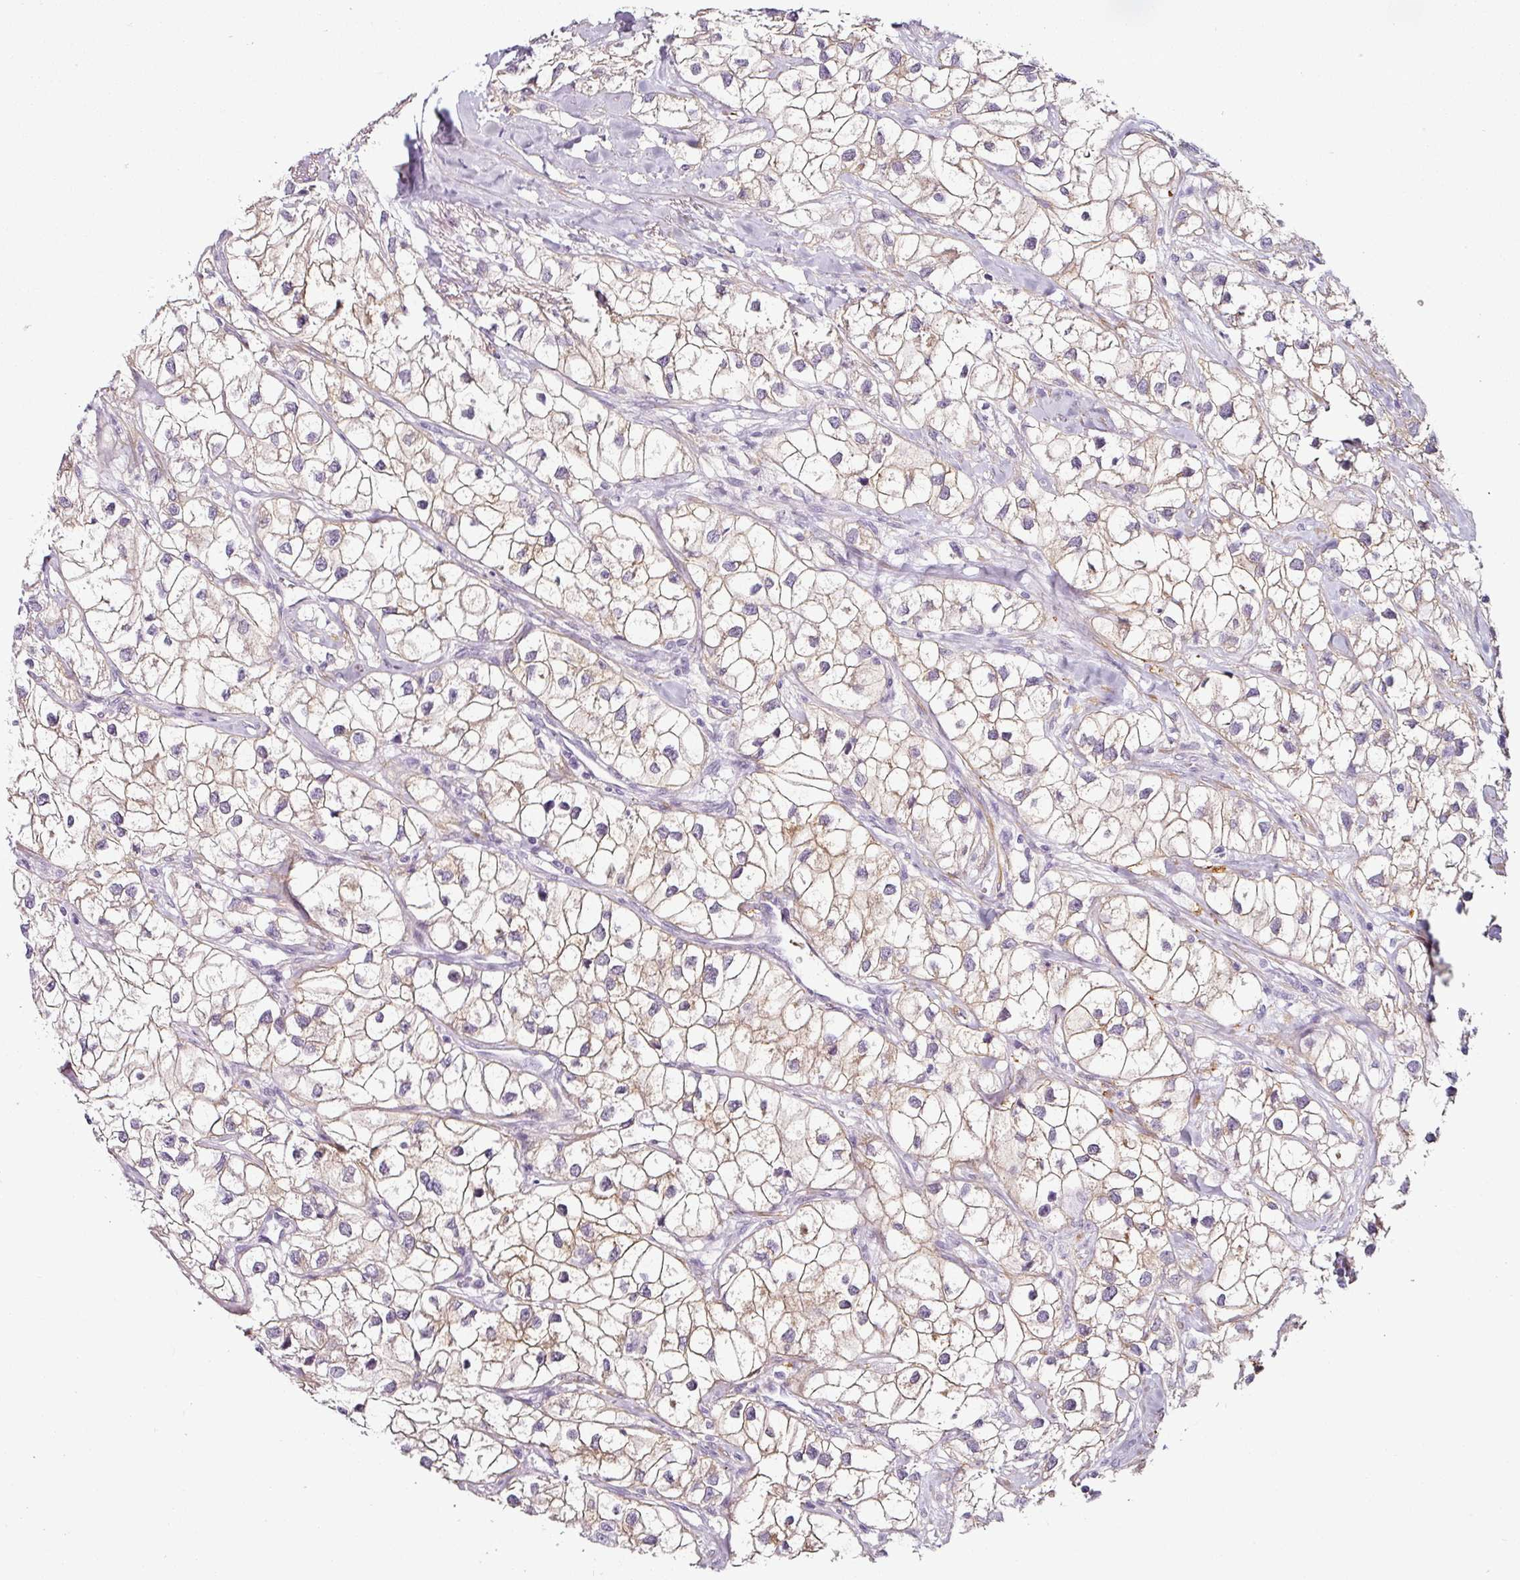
{"staining": {"intensity": "moderate", "quantity": "25%-75%", "location": "cytoplasmic/membranous"}, "tissue": "renal cancer", "cell_type": "Tumor cells", "image_type": "cancer", "snomed": [{"axis": "morphology", "description": "Adenocarcinoma, NOS"}, {"axis": "topography", "description": "Kidney"}], "caption": "Renal adenocarcinoma stained with immunohistochemistry displays moderate cytoplasmic/membranous positivity in approximately 25%-75% of tumor cells.", "gene": "CAP2", "patient": {"sex": "male", "age": 59}}